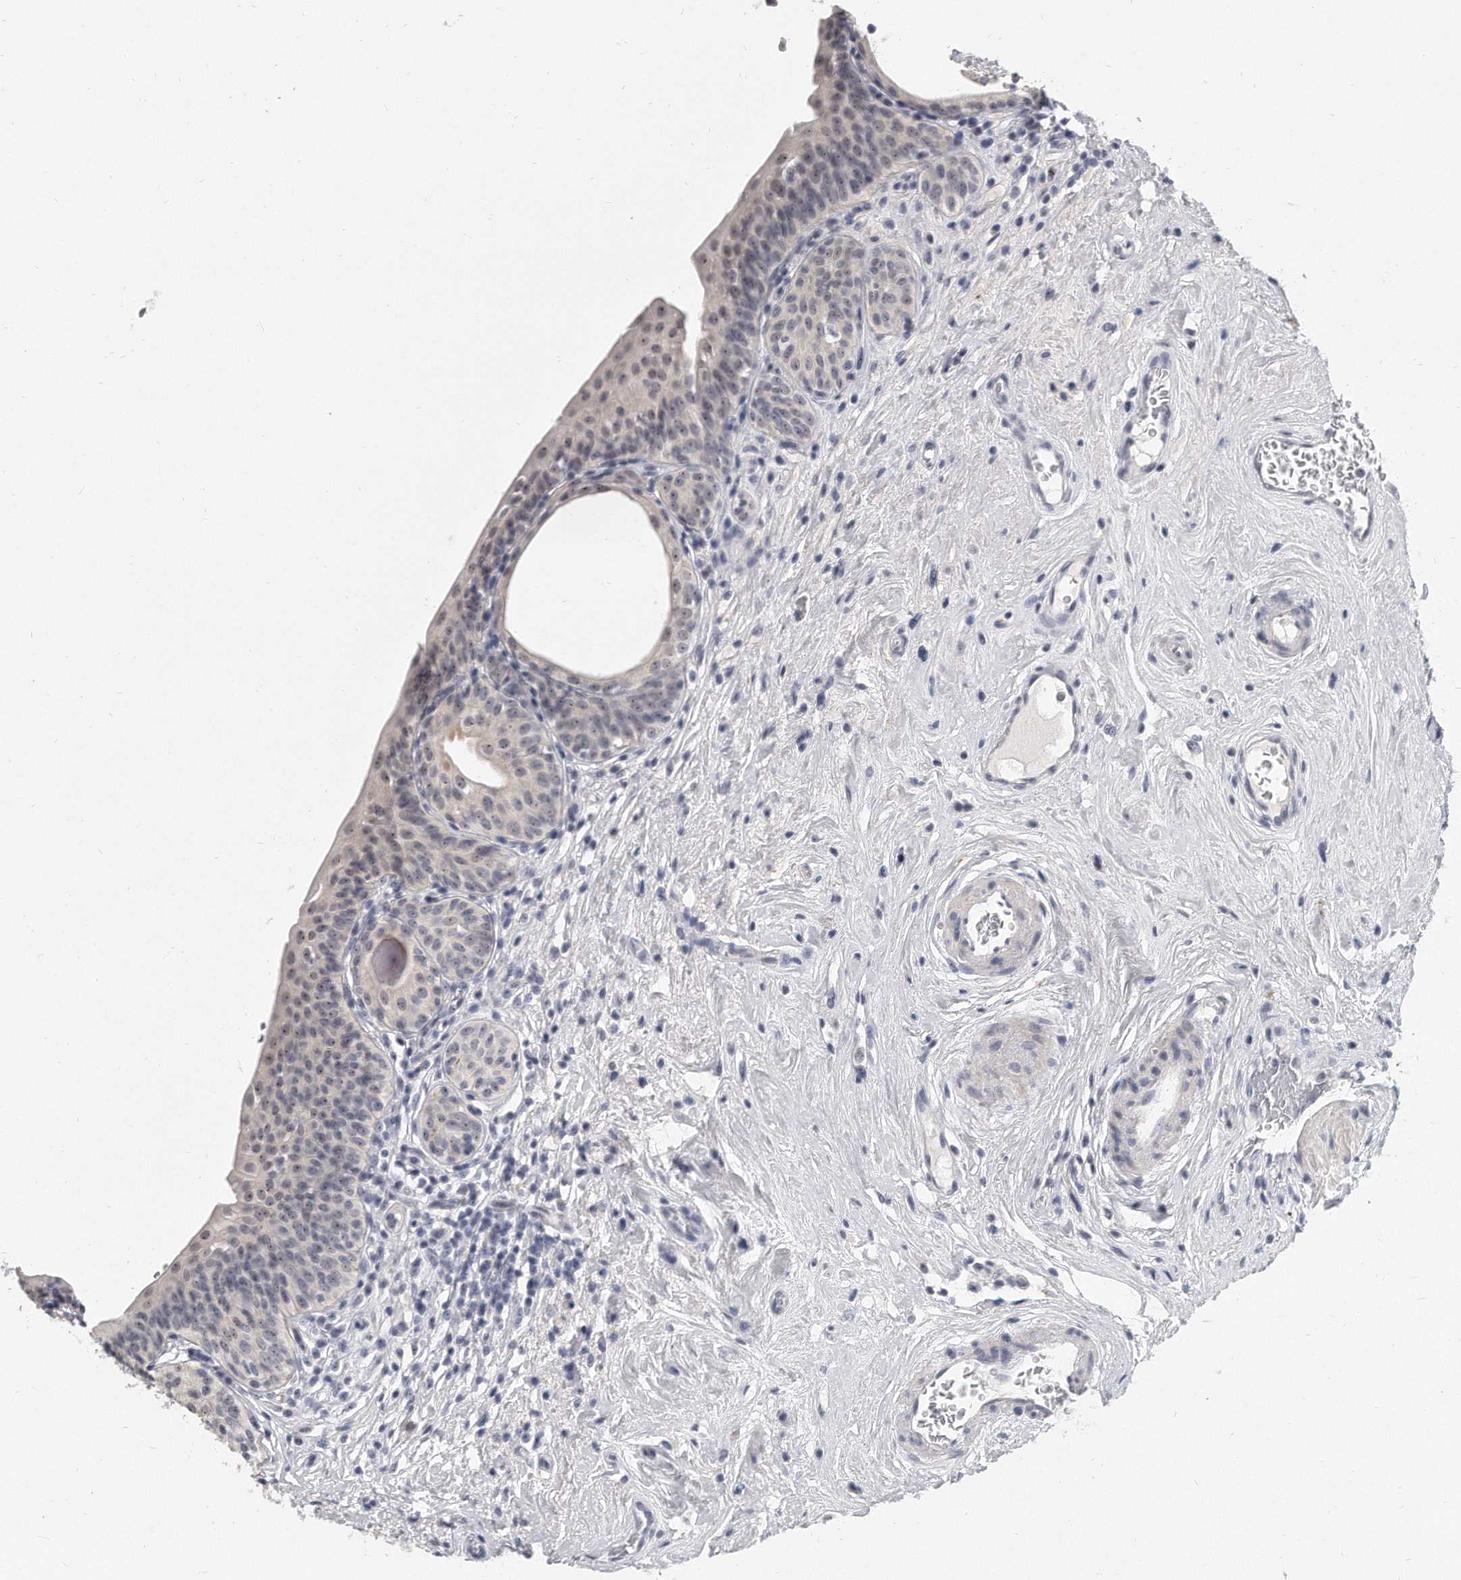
{"staining": {"intensity": "weak", "quantity": "25%-75%", "location": "nuclear"}, "tissue": "urinary bladder", "cell_type": "Urothelial cells", "image_type": "normal", "snomed": [{"axis": "morphology", "description": "Normal tissue, NOS"}, {"axis": "topography", "description": "Urinary bladder"}], "caption": "Protein analysis of normal urinary bladder shows weak nuclear staining in approximately 25%-75% of urothelial cells. (DAB IHC, brown staining for protein, blue staining for nuclei).", "gene": "TFCP2L1", "patient": {"sex": "male", "age": 83}}